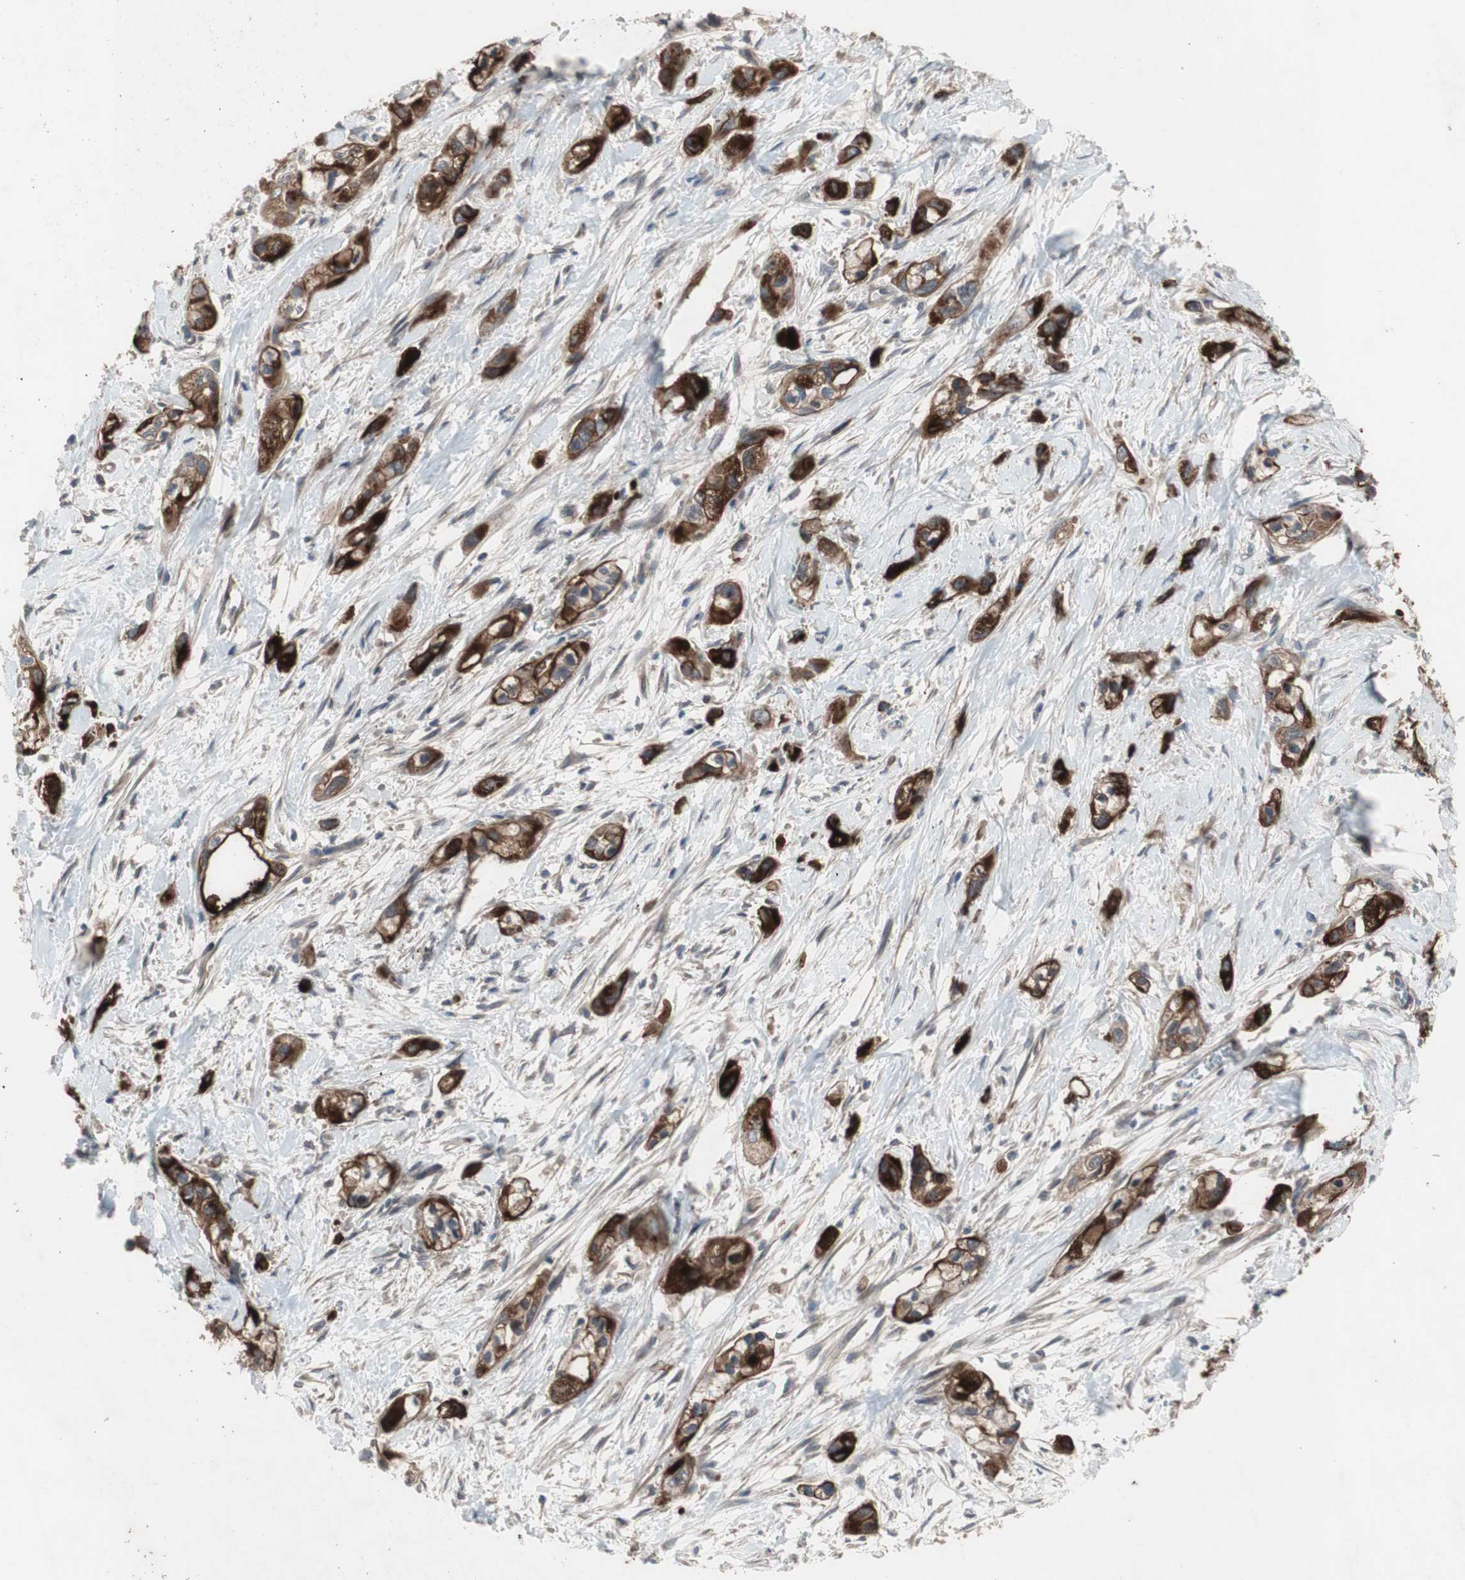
{"staining": {"intensity": "strong", "quantity": ">75%", "location": "cytoplasmic/membranous"}, "tissue": "pancreatic cancer", "cell_type": "Tumor cells", "image_type": "cancer", "snomed": [{"axis": "morphology", "description": "Adenocarcinoma, NOS"}, {"axis": "topography", "description": "Pancreas"}], "caption": "IHC micrograph of neoplastic tissue: human pancreatic cancer stained using immunohistochemistry (IHC) shows high levels of strong protein expression localized specifically in the cytoplasmic/membranous of tumor cells, appearing as a cytoplasmic/membranous brown color.", "gene": "OAZ1", "patient": {"sex": "male", "age": 74}}